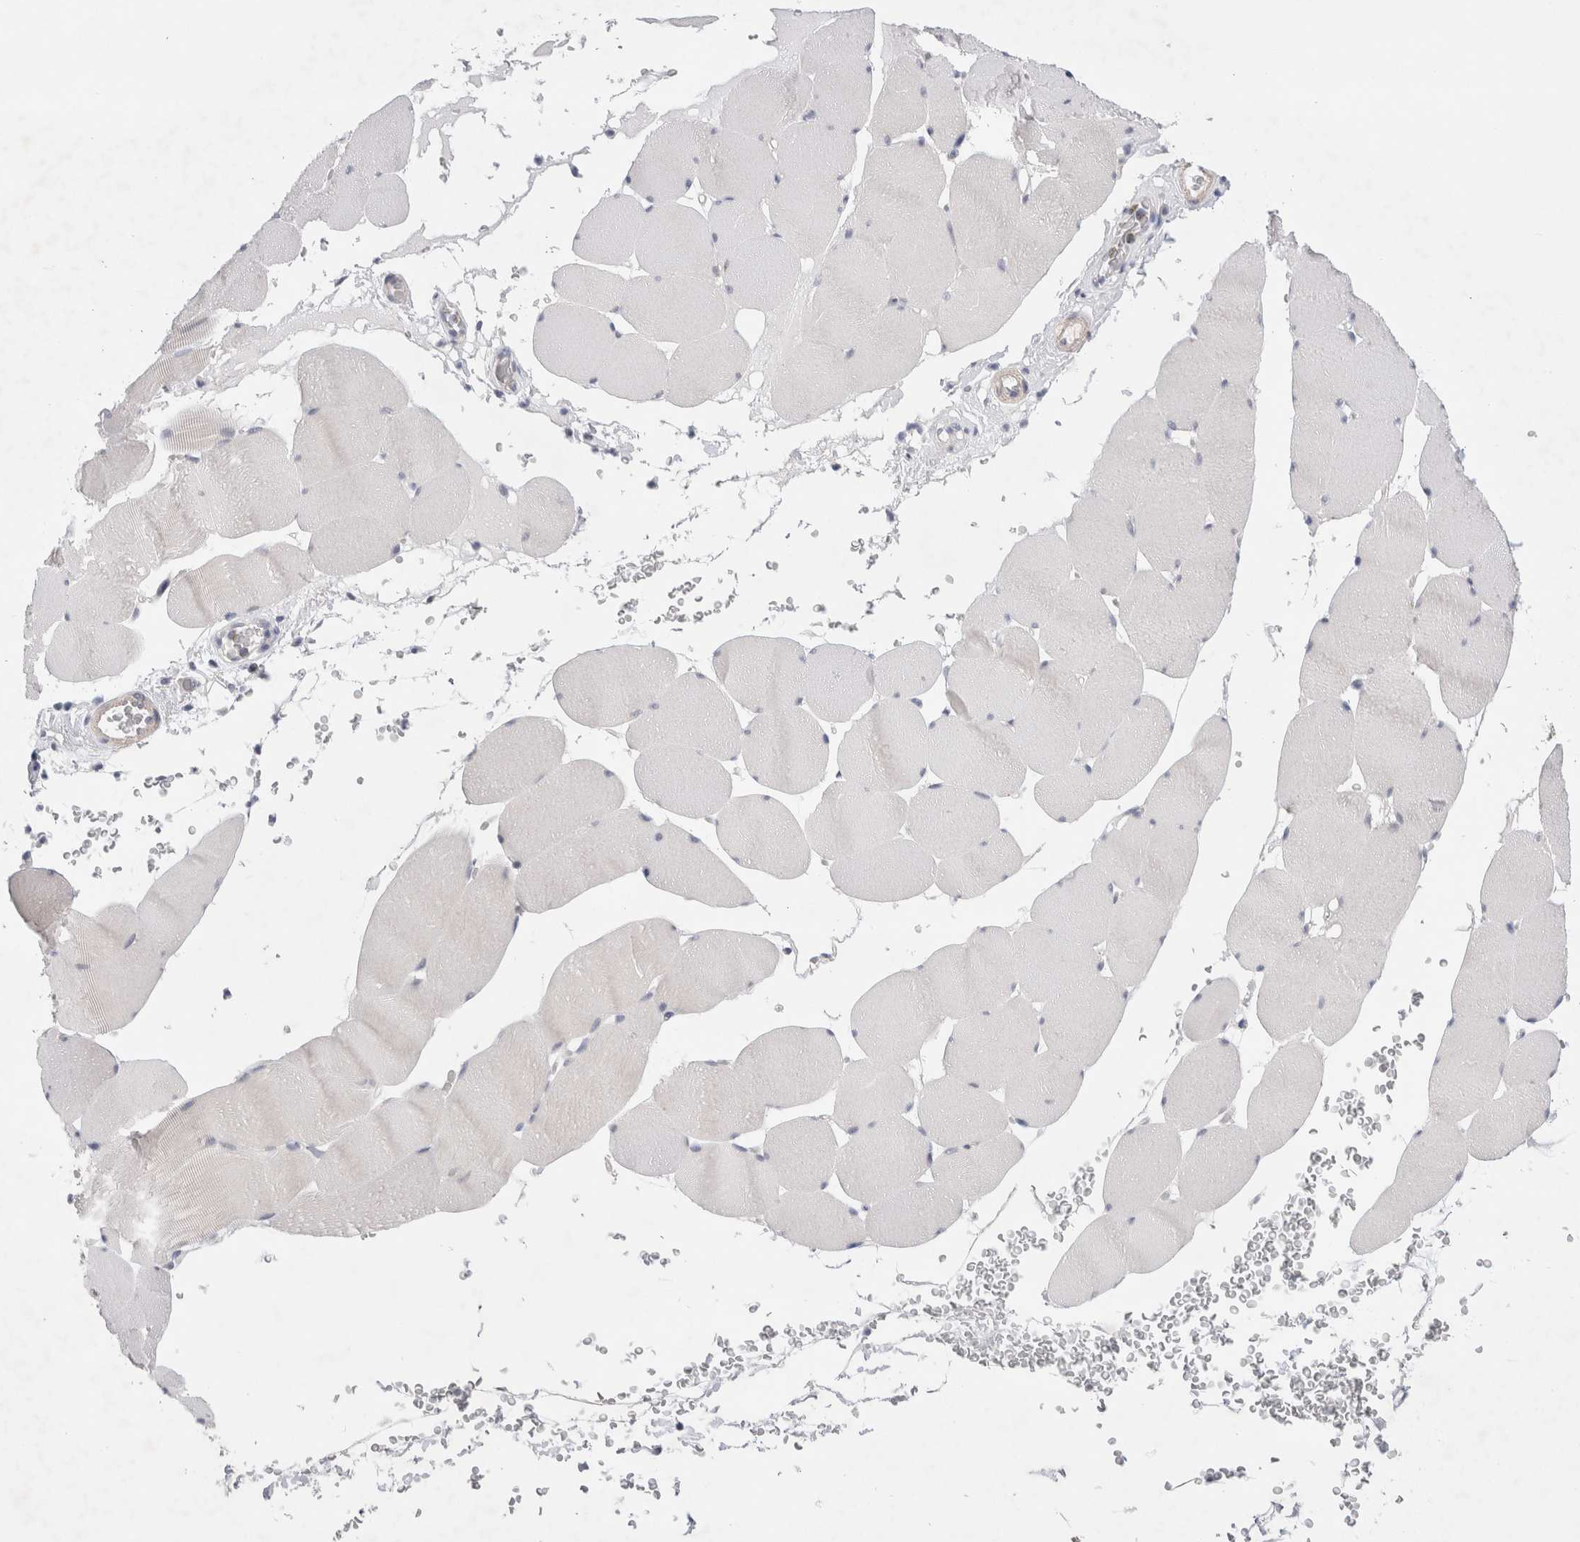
{"staining": {"intensity": "negative", "quantity": "none", "location": "none"}, "tissue": "skeletal muscle", "cell_type": "Myocytes", "image_type": "normal", "snomed": [{"axis": "morphology", "description": "Normal tissue, NOS"}, {"axis": "topography", "description": "Skeletal muscle"}], "caption": "This is an immunohistochemistry (IHC) image of benign human skeletal muscle. There is no positivity in myocytes.", "gene": "WIPF2", "patient": {"sex": "male", "age": 62}}